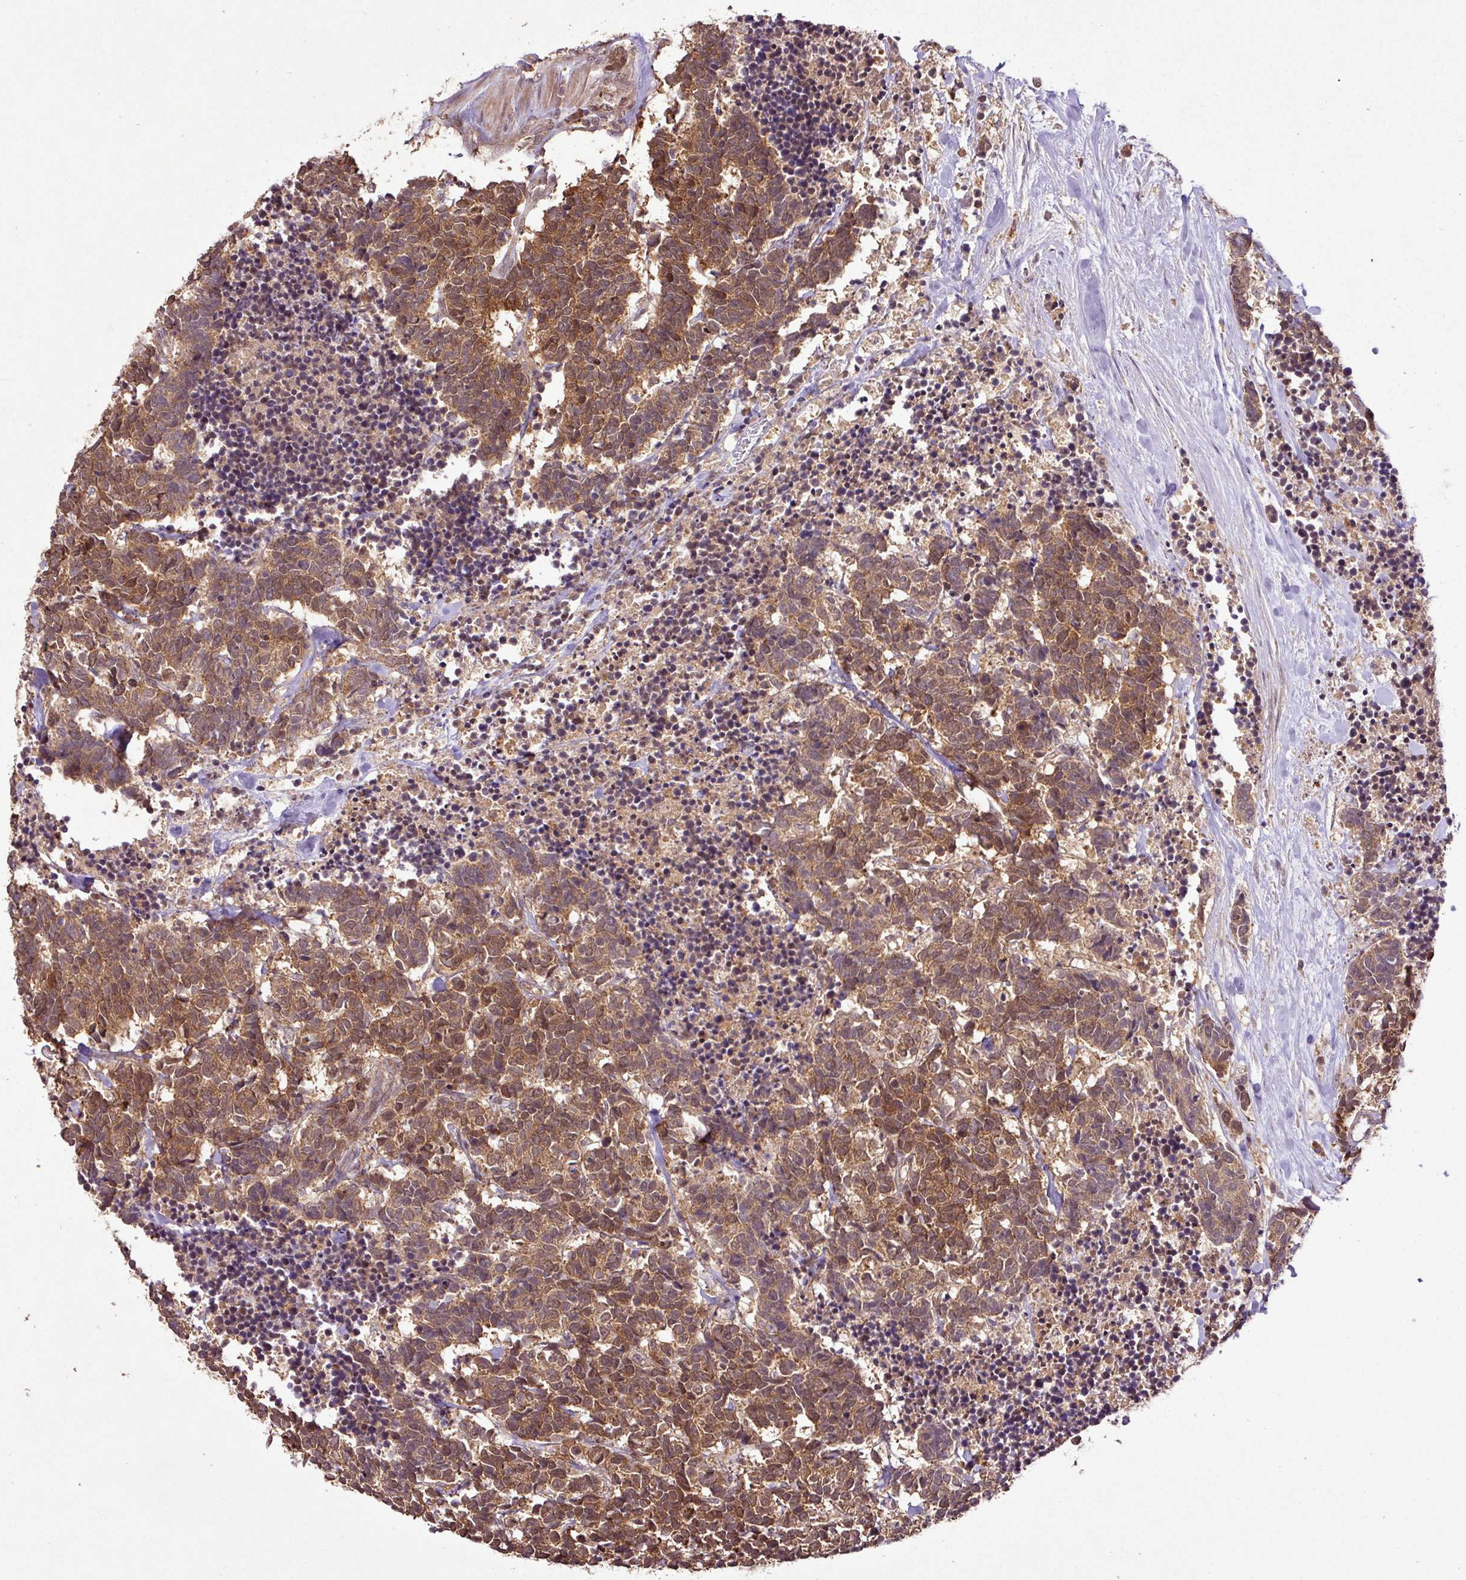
{"staining": {"intensity": "moderate", "quantity": ">75%", "location": "cytoplasmic/membranous,nuclear"}, "tissue": "carcinoid", "cell_type": "Tumor cells", "image_type": "cancer", "snomed": [{"axis": "morphology", "description": "Carcinoma, NOS"}, {"axis": "morphology", "description": "Carcinoid, malignant, NOS"}, {"axis": "topography", "description": "Urinary bladder"}], "caption": "Immunohistochemical staining of carcinoma exhibits moderate cytoplasmic/membranous and nuclear protein expression in about >75% of tumor cells.", "gene": "FAIM", "patient": {"sex": "male", "age": 57}}